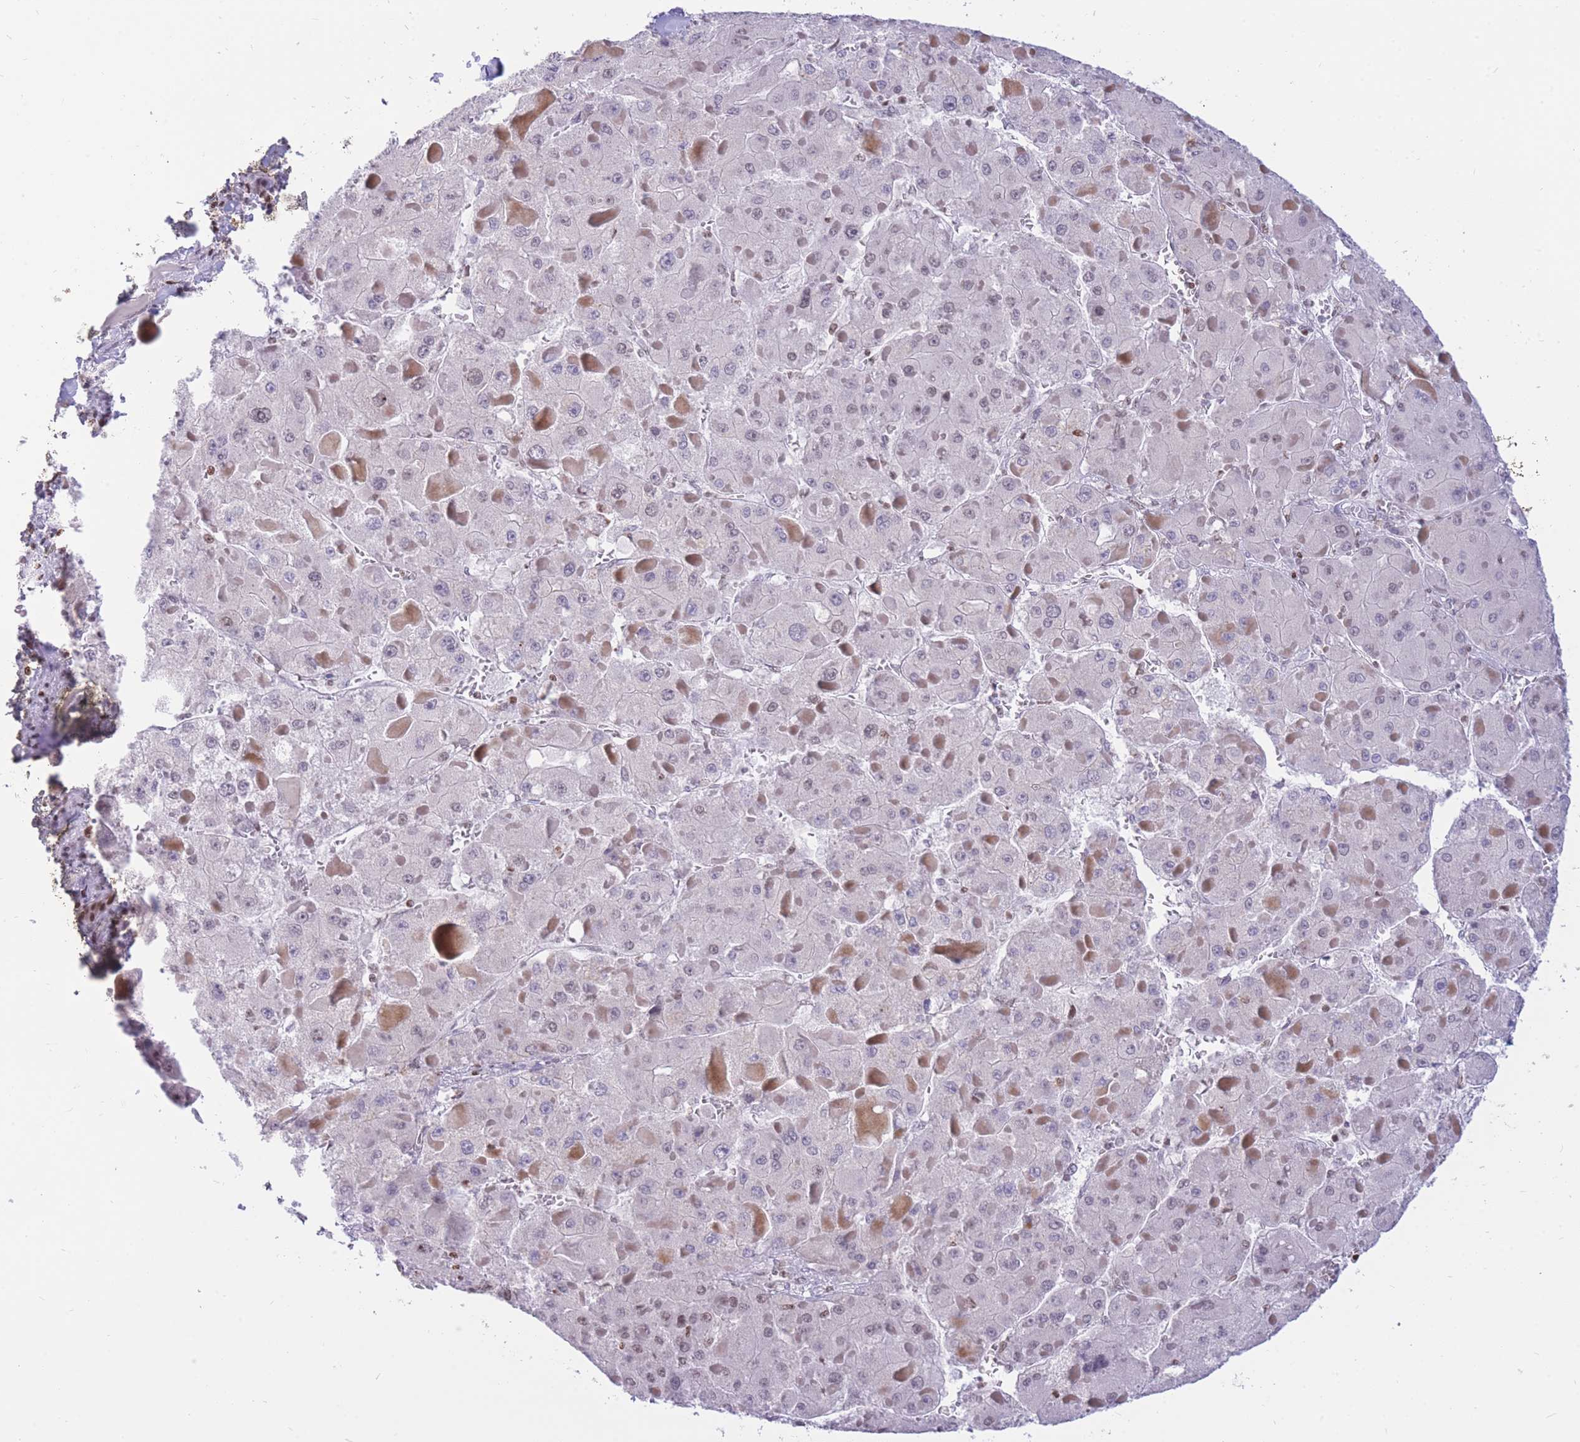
{"staining": {"intensity": "weak", "quantity": "<25%", "location": "nuclear"}, "tissue": "liver cancer", "cell_type": "Tumor cells", "image_type": "cancer", "snomed": [{"axis": "morphology", "description": "Carcinoma, Hepatocellular, NOS"}, {"axis": "topography", "description": "Liver"}], "caption": "Liver cancer was stained to show a protein in brown. There is no significant staining in tumor cells.", "gene": "HMGN1", "patient": {"sex": "female", "age": 73}}